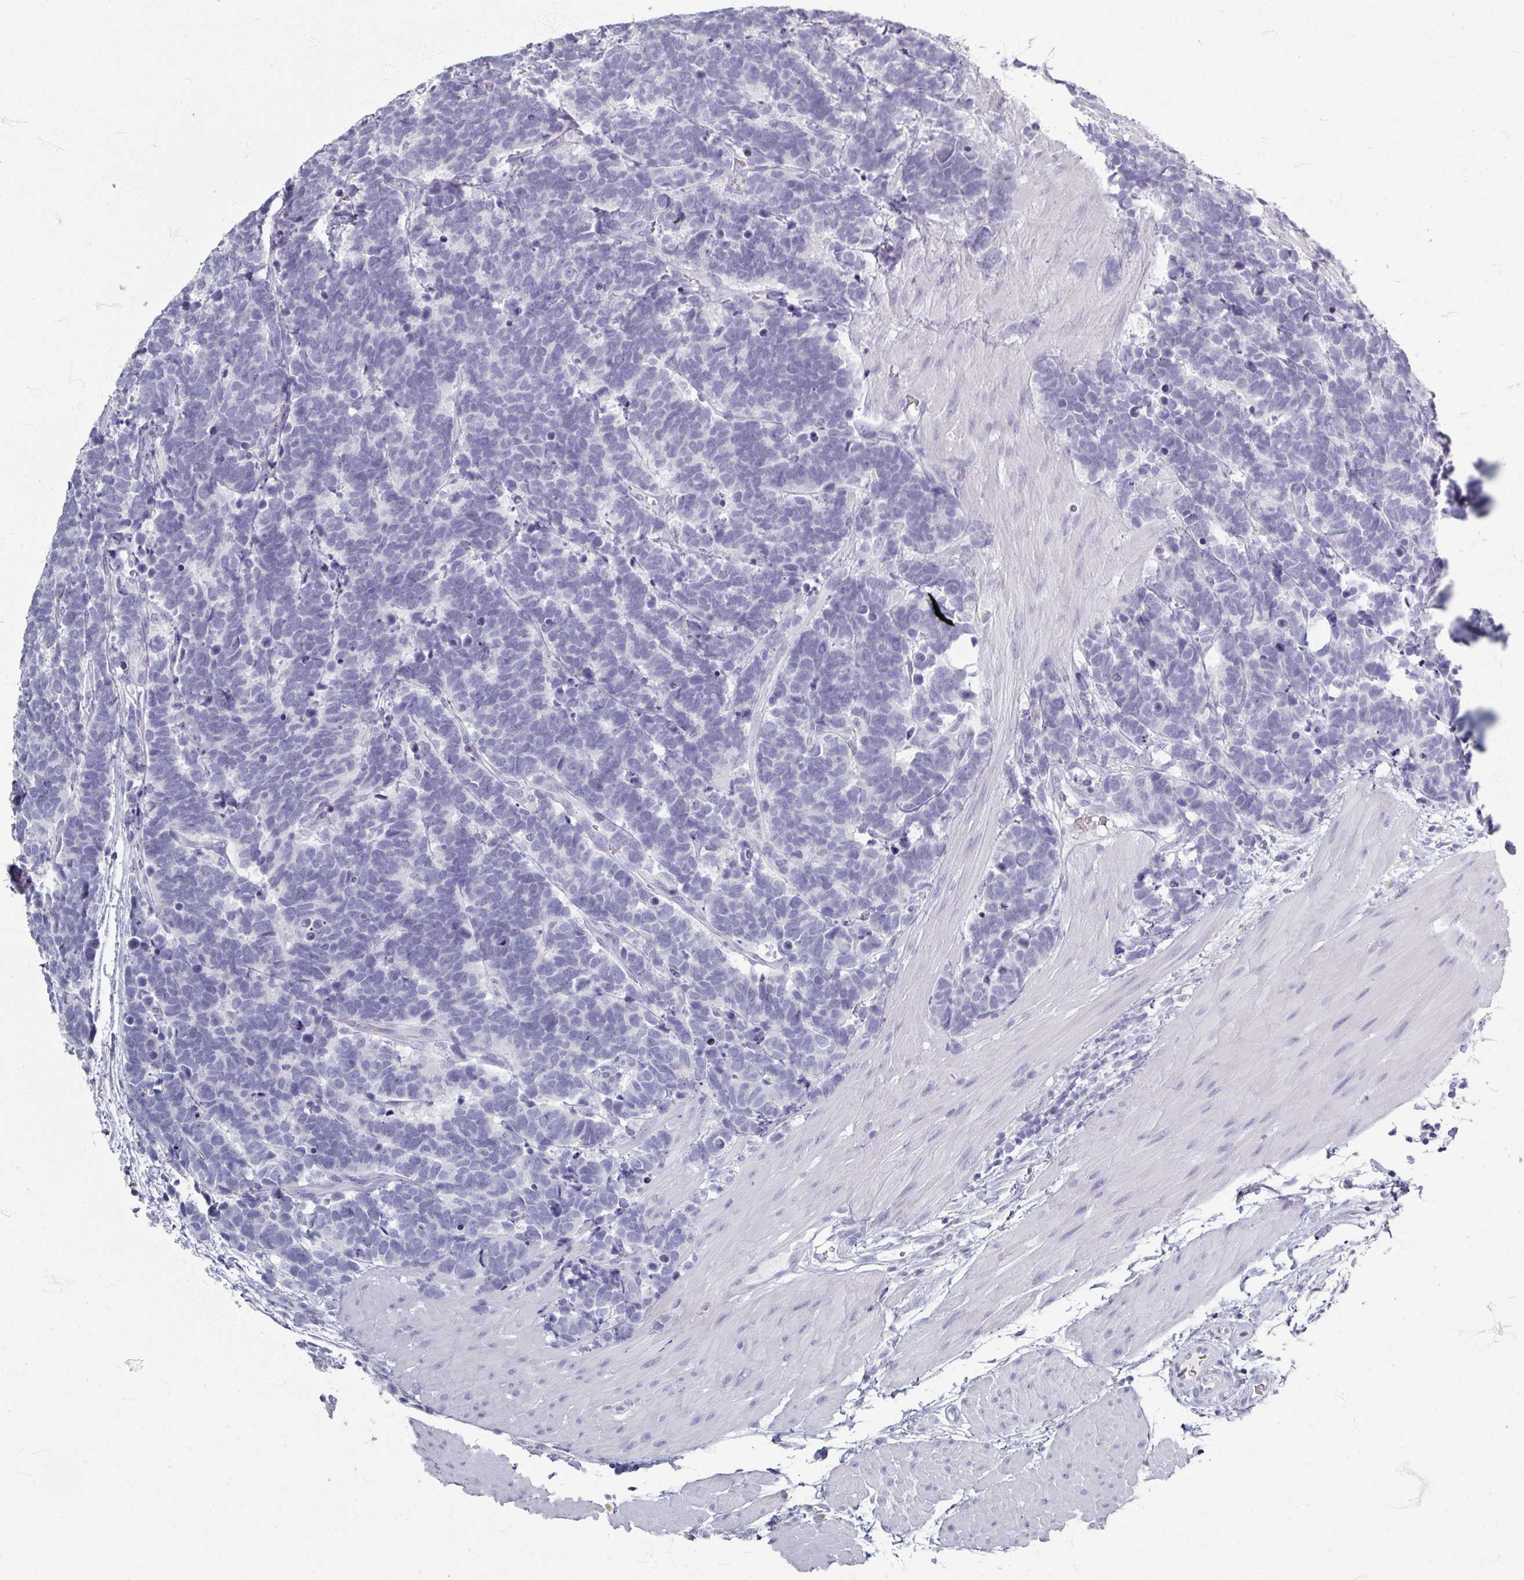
{"staining": {"intensity": "negative", "quantity": "none", "location": "none"}, "tissue": "carcinoid", "cell_type": "Tumor cells", "image_type": "cancer", "snomed": [{"axis": "morphology", "description": "Carcinoma, NOS"}, {"axis": "morphology", "description": "Carcinoid, malignant, NOS"}, {"axis": "topography", "description": "Urinary bladder"}], "caption": "Protein analysis of carcinoid (malignant) shows no significant staining in tumor cells. (Stains: DAB (3,3'-diaminobenzidine) IHC with hematoxylin counter stain, Microscopy: brightfield microscopy at high magnification).", "gene": "ZNF878", "patient": {"sex": "male", "age": 57}}